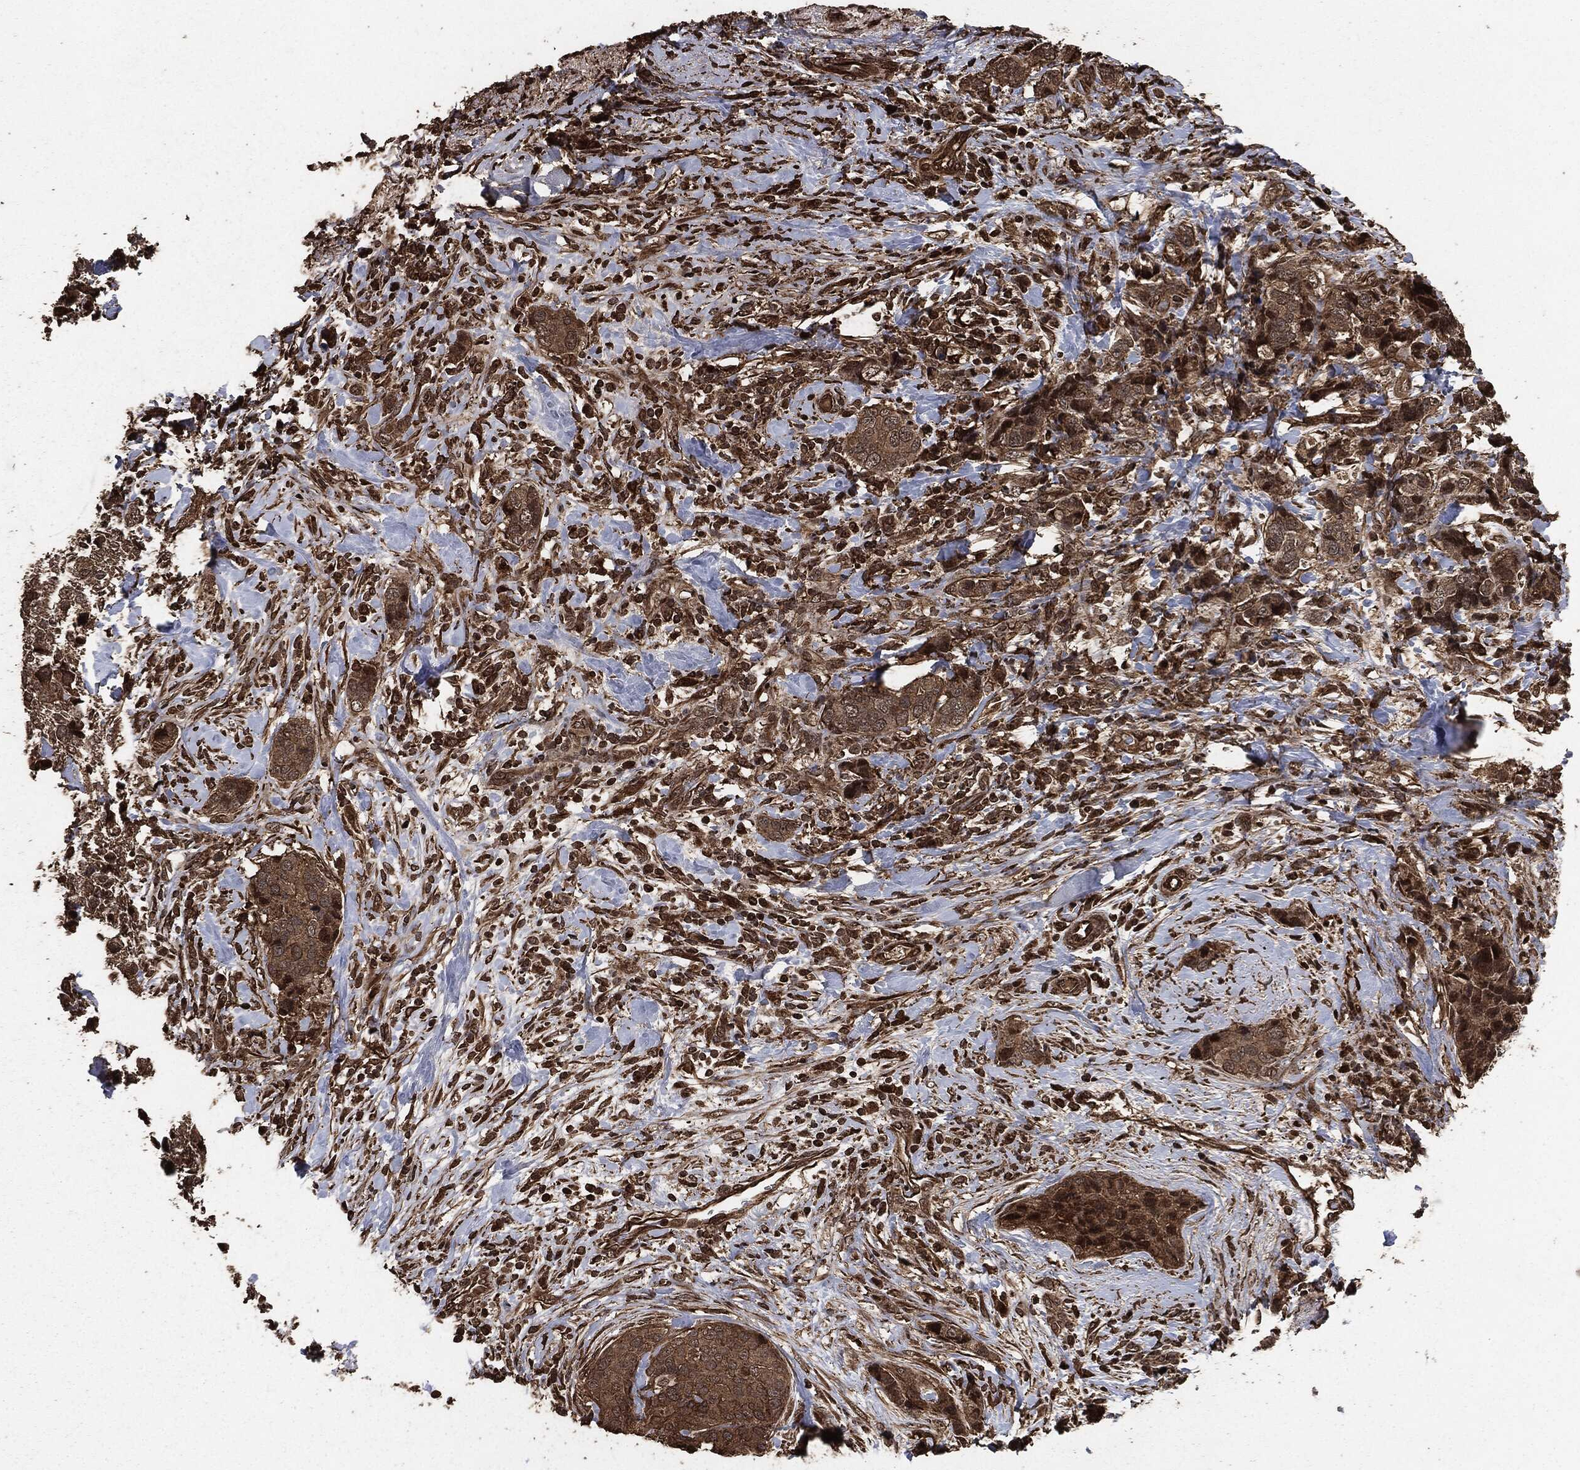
{"staining": {"intensity": "strong", "quantity": "<25%", "location": "cytoplasmic/membranous,nuclear"}, "tissue": "breast cancer", "cell_type": "Tumor cells", "image_type": "cancer", "snomed": [{"axis": "morphology", "description": "Lobular carcinoma"}, {"axis": "topography", "description": "Breast"}], "caption": "Breast cancer stained with DAB immunohistochemistry demonstrates medium levels of strong cytoplasmic/membranous and nuclear staining in about <25% of tumor cells.", "gene": "EGFR", "patient": {"sex": "female", "age": 59}}